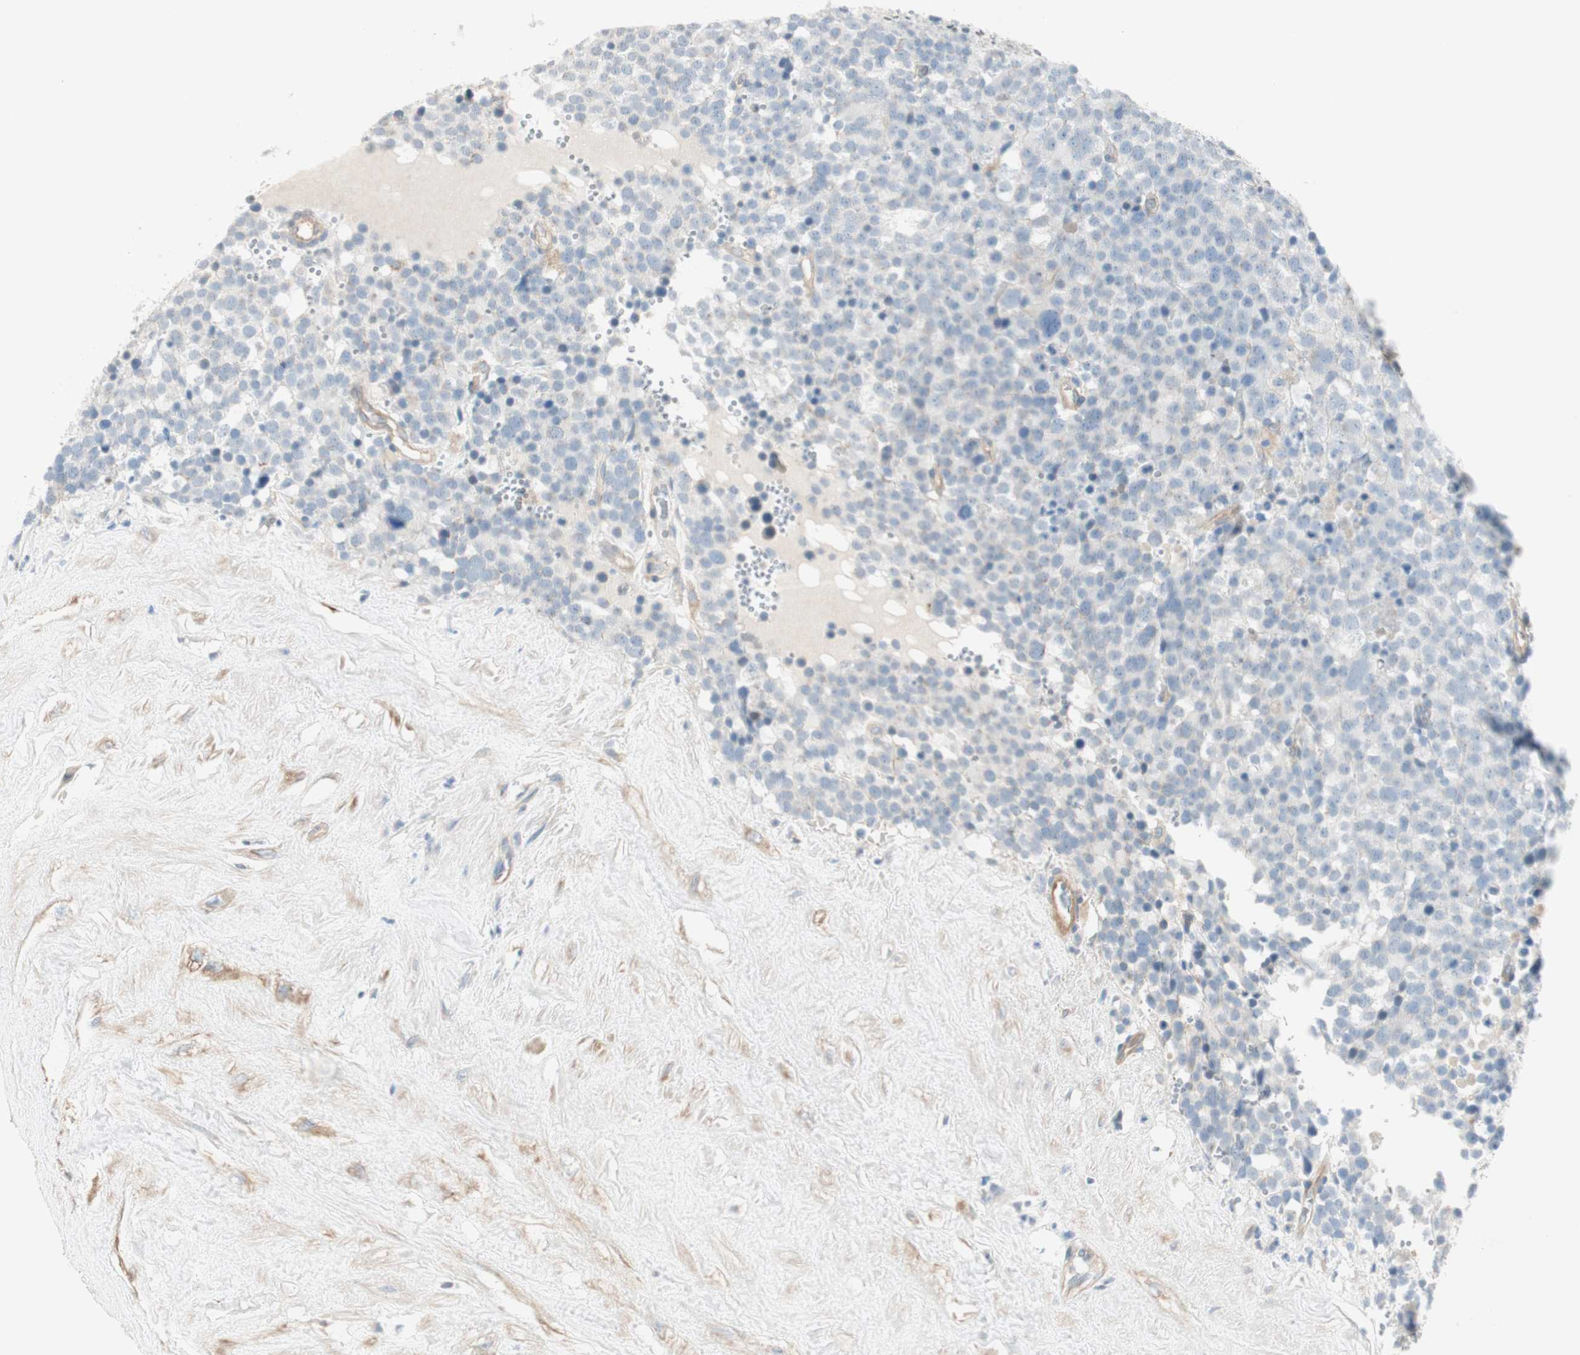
{"staining": {"intensity": "negative", "quantity": "none", "location": "none"}, "tissue": "testis cancer", "cell_type": "Tumor cells", "image_type": "cancer", "snomed": [{"axis": "morphology", "description": "Seminoma, NOS"}, {"axis": "topography", "description": "Testis"}], "caption": "This is an IHC micrograph of human testis seminoma. There is no staining in tumor cells.", "gene": "CDK3", "patient": {"sex": "male", "age": 71}}